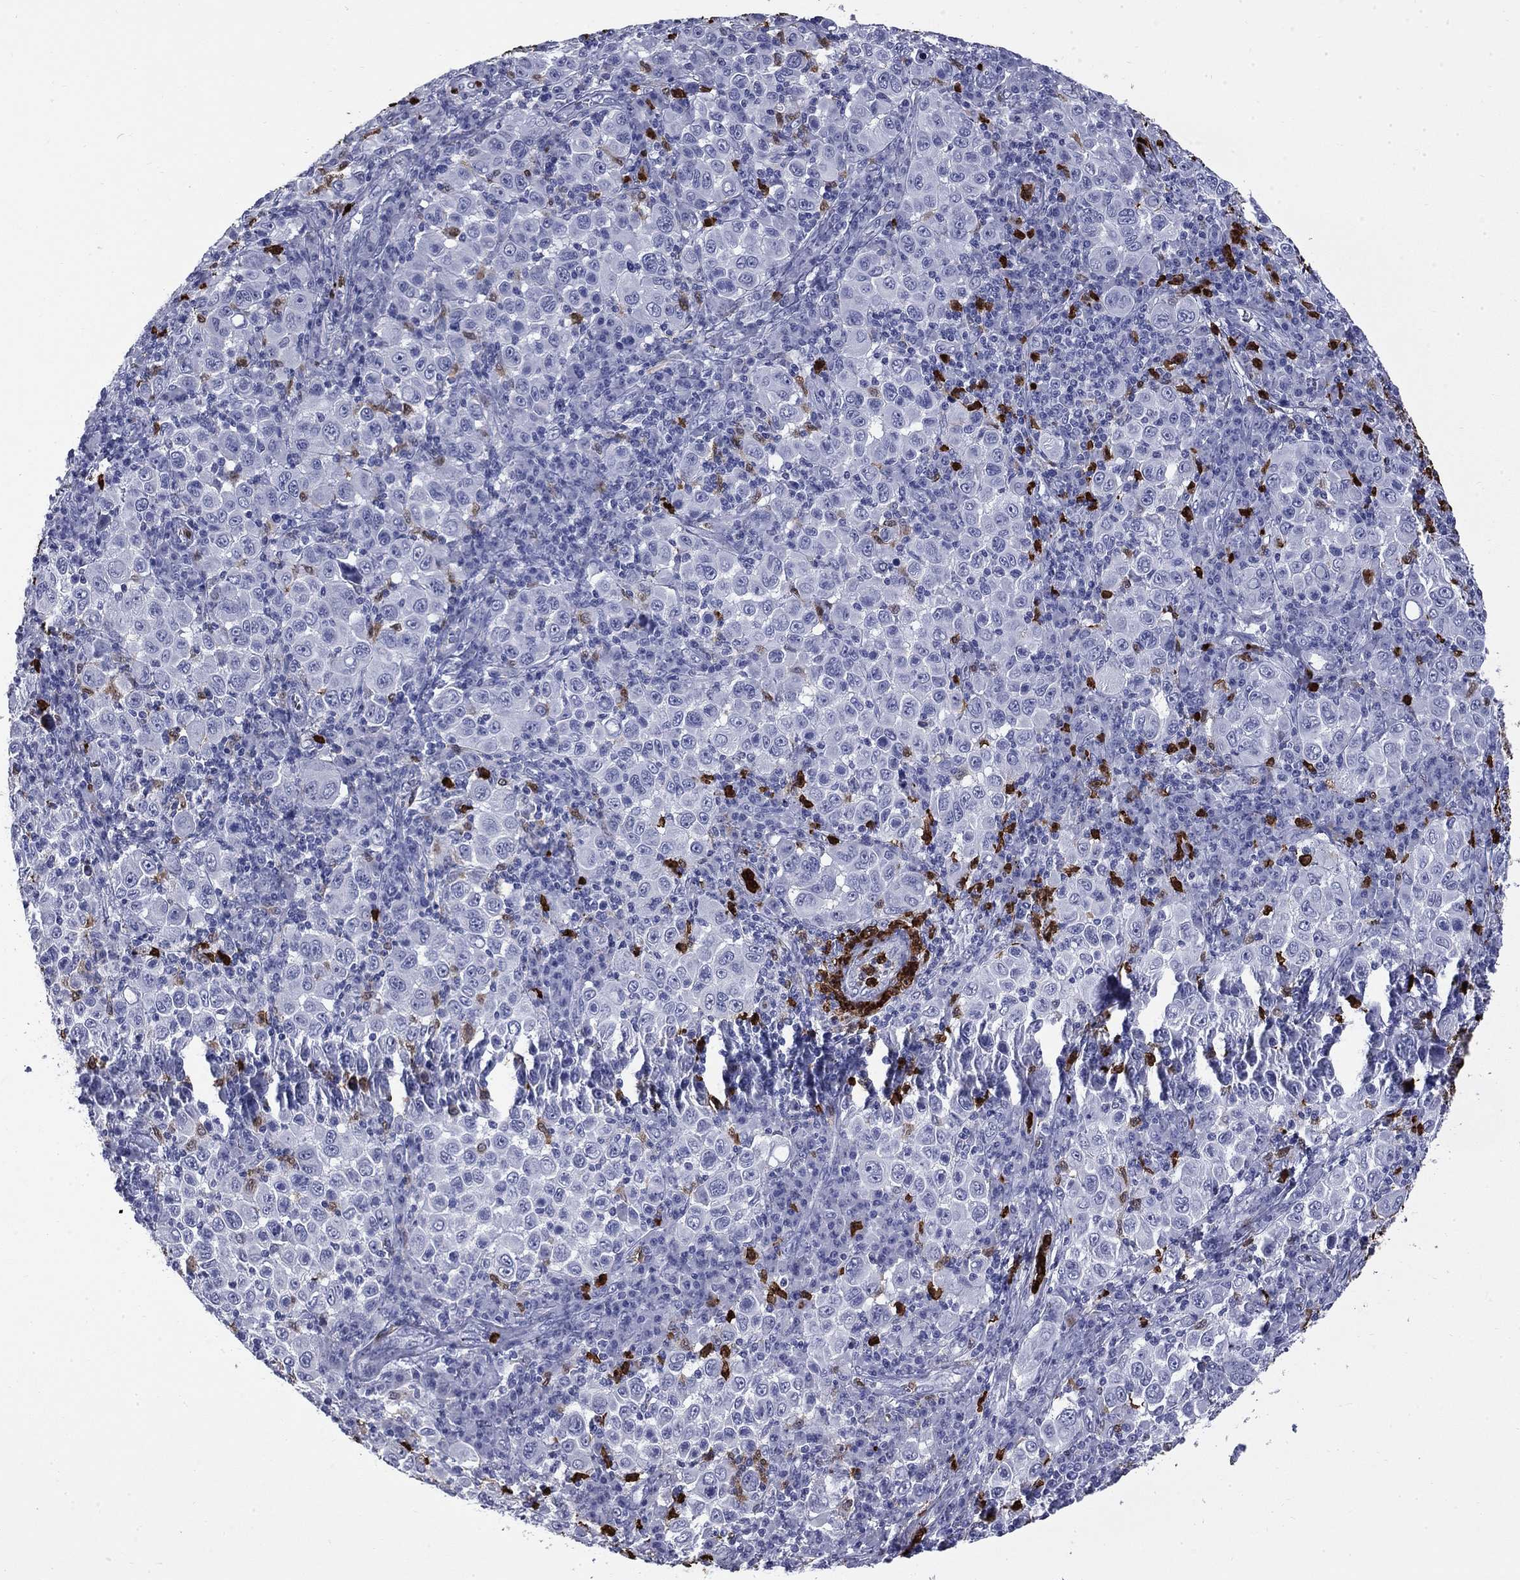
{"staining": {"intensity": "negative", "quantity": "none", "location": "none"}, "tissue": "melanoma", "cell_type": "Tumor cells", "image_type": "cancer", "snomed": [{"axis": "morphology", "description": "Malignant melanoma, NOS"}, {"axis": "topography", "description": "Skin"}], "caption": "Tumor cells are negative for protein expression in human malignant melanoma. (DAB immunohistochemistry (IHC) with hematoxylin counter stain).", "gene": "TRIM29", "patient": {"sex": "female", "age": 57}}